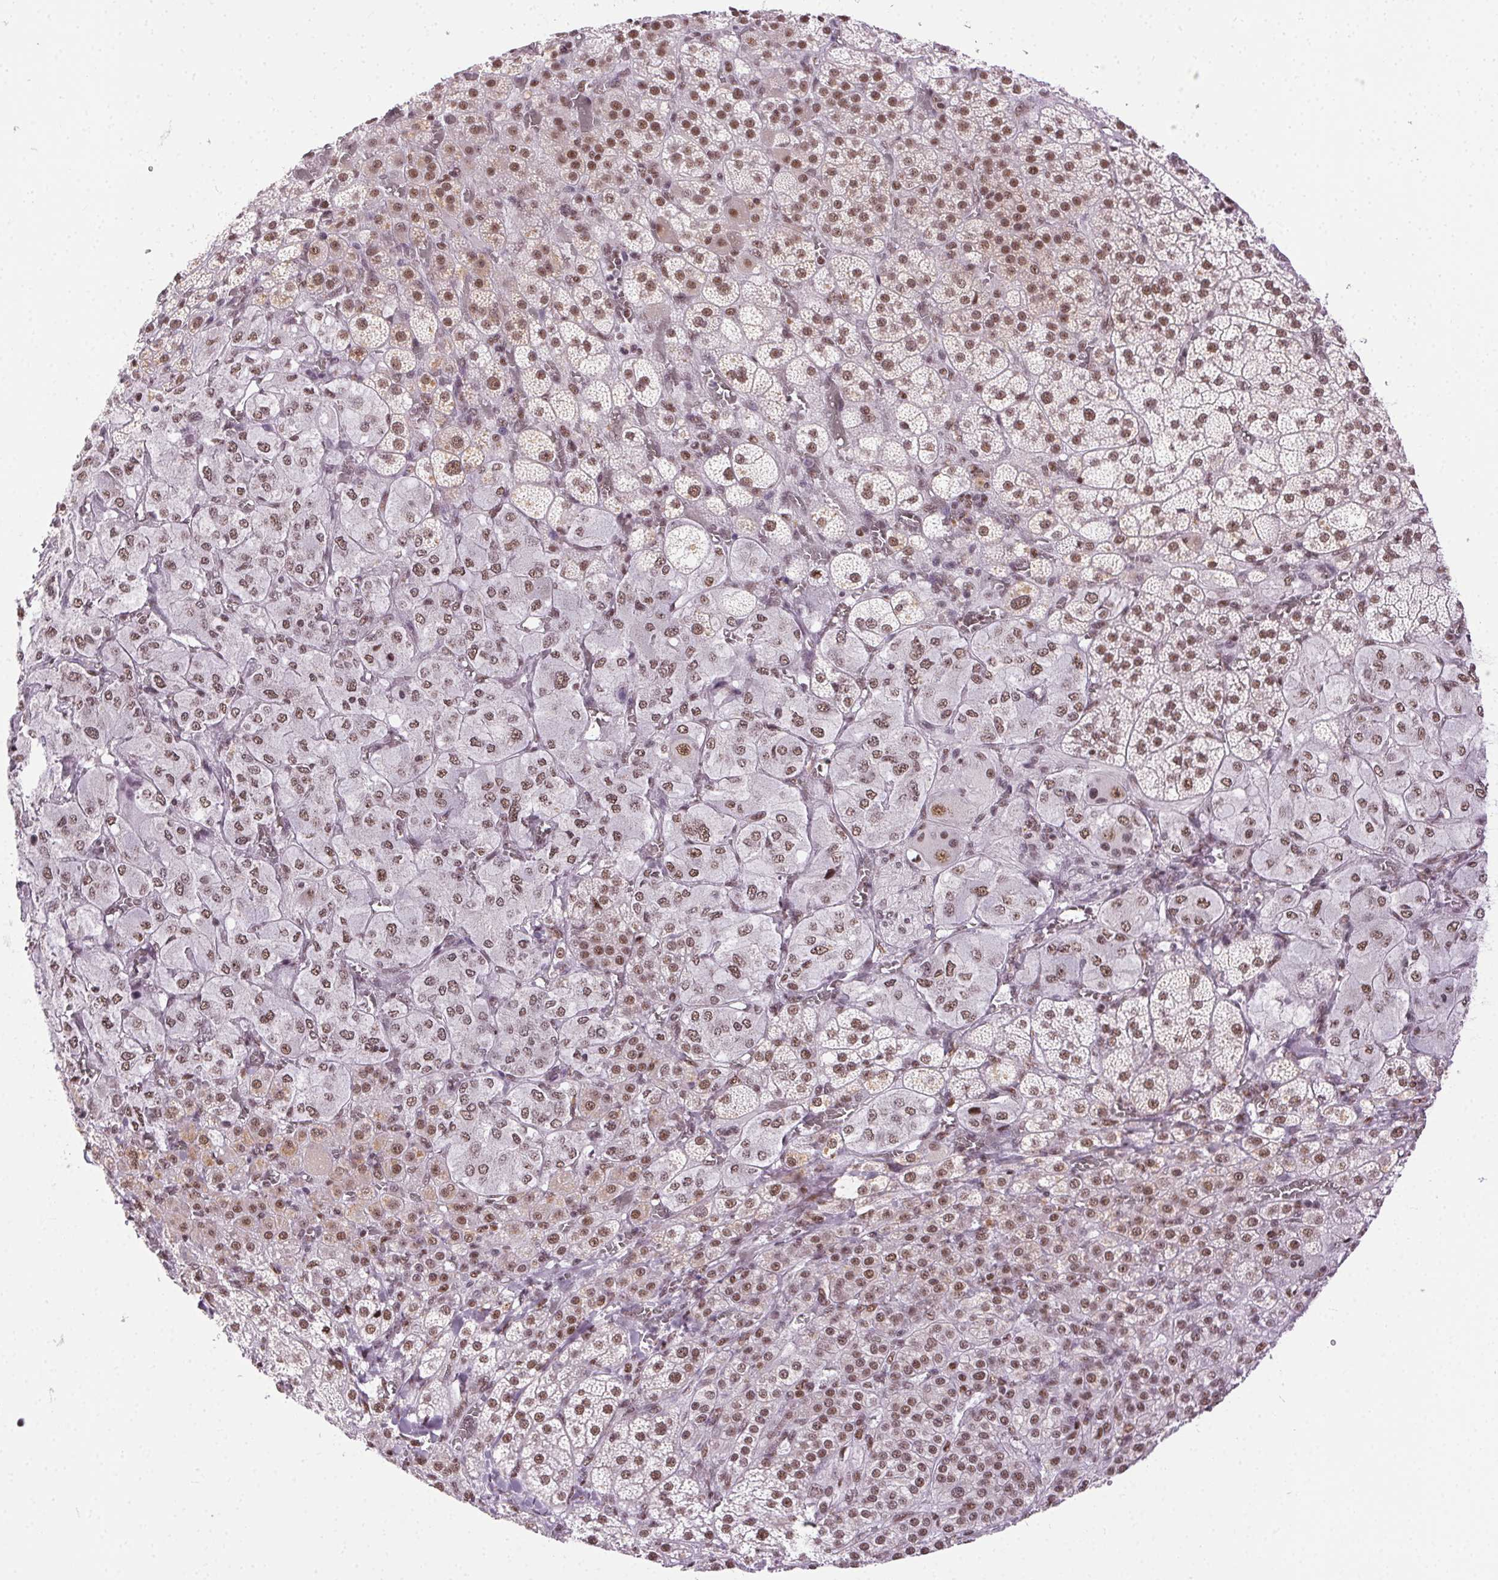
{"staining": {"intensity": "strong", "quantity": "25%-75%", "location": "nuclear"}, "tissue": "adrenal gland", "cell_type": "Glandular cells", "image_type": "normal", "snomed": [{"axis": "morphology", "description": "Normal tissue, NOS"}, {"axis": "topography", "description": "Adrenal gland"}], "caption": "This image shows IHC staining of normal human adrenal gland, with high strong nuclear positivity in about 25%-75% of glandular cells.", "gene": "TRA2B", "patient": {"sex": "female", "age": 60}}